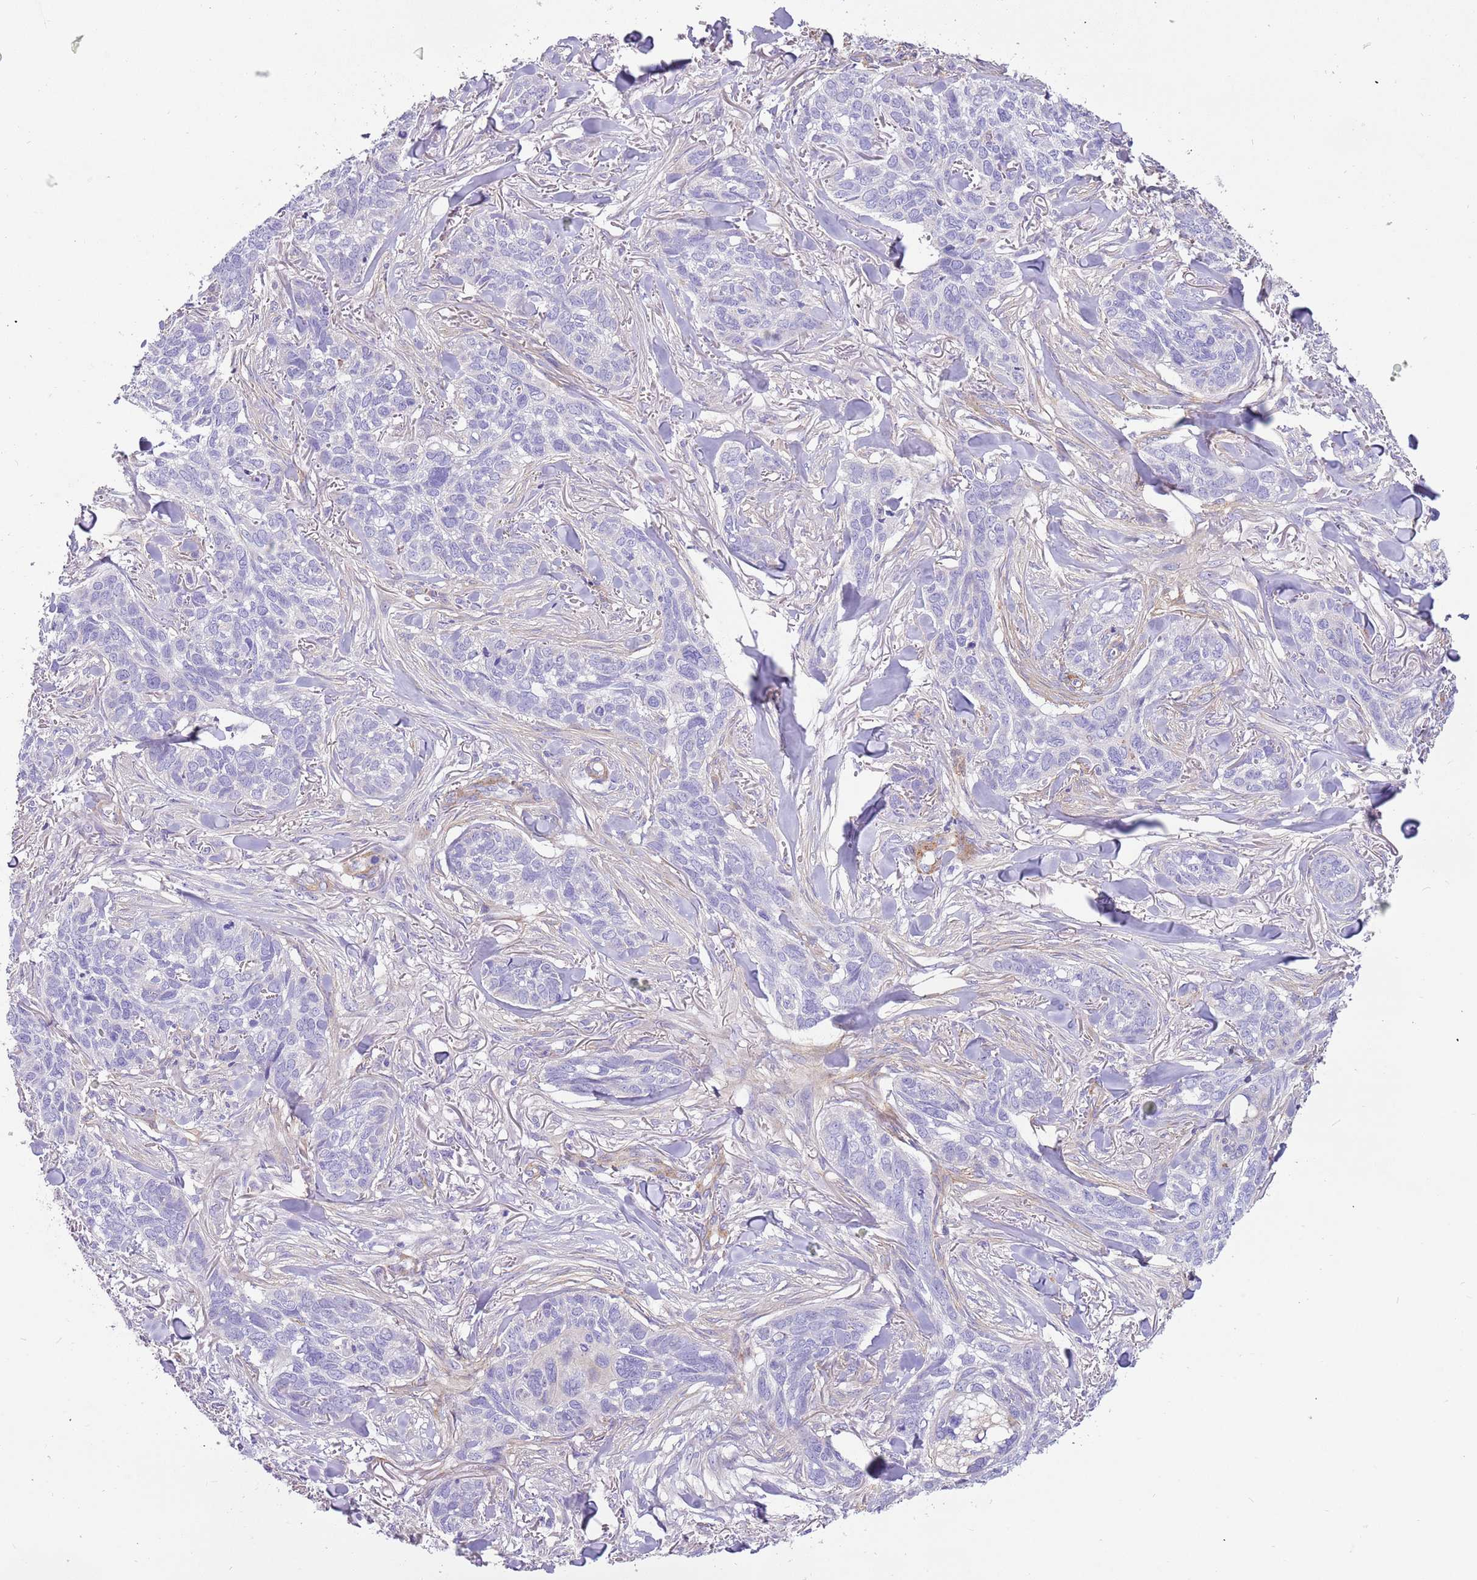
{"staining": {"intensity": "negative", "quantity": "none", "location": "none"}, "tissue": "skin cancer", "cell_type": "Tumor cells", "image_type": "cancer", "snomed": [{"axis": "morphology", "description": "Basal cell carcinoma"}, {"axis": "topography", "description": "Skin"}], "caption": "Micrograph shows no protein positivity in tumor cells of skin cancer tissue.", "gene": "SERINC3", "patient": {"sex": "male", "age": 86}}